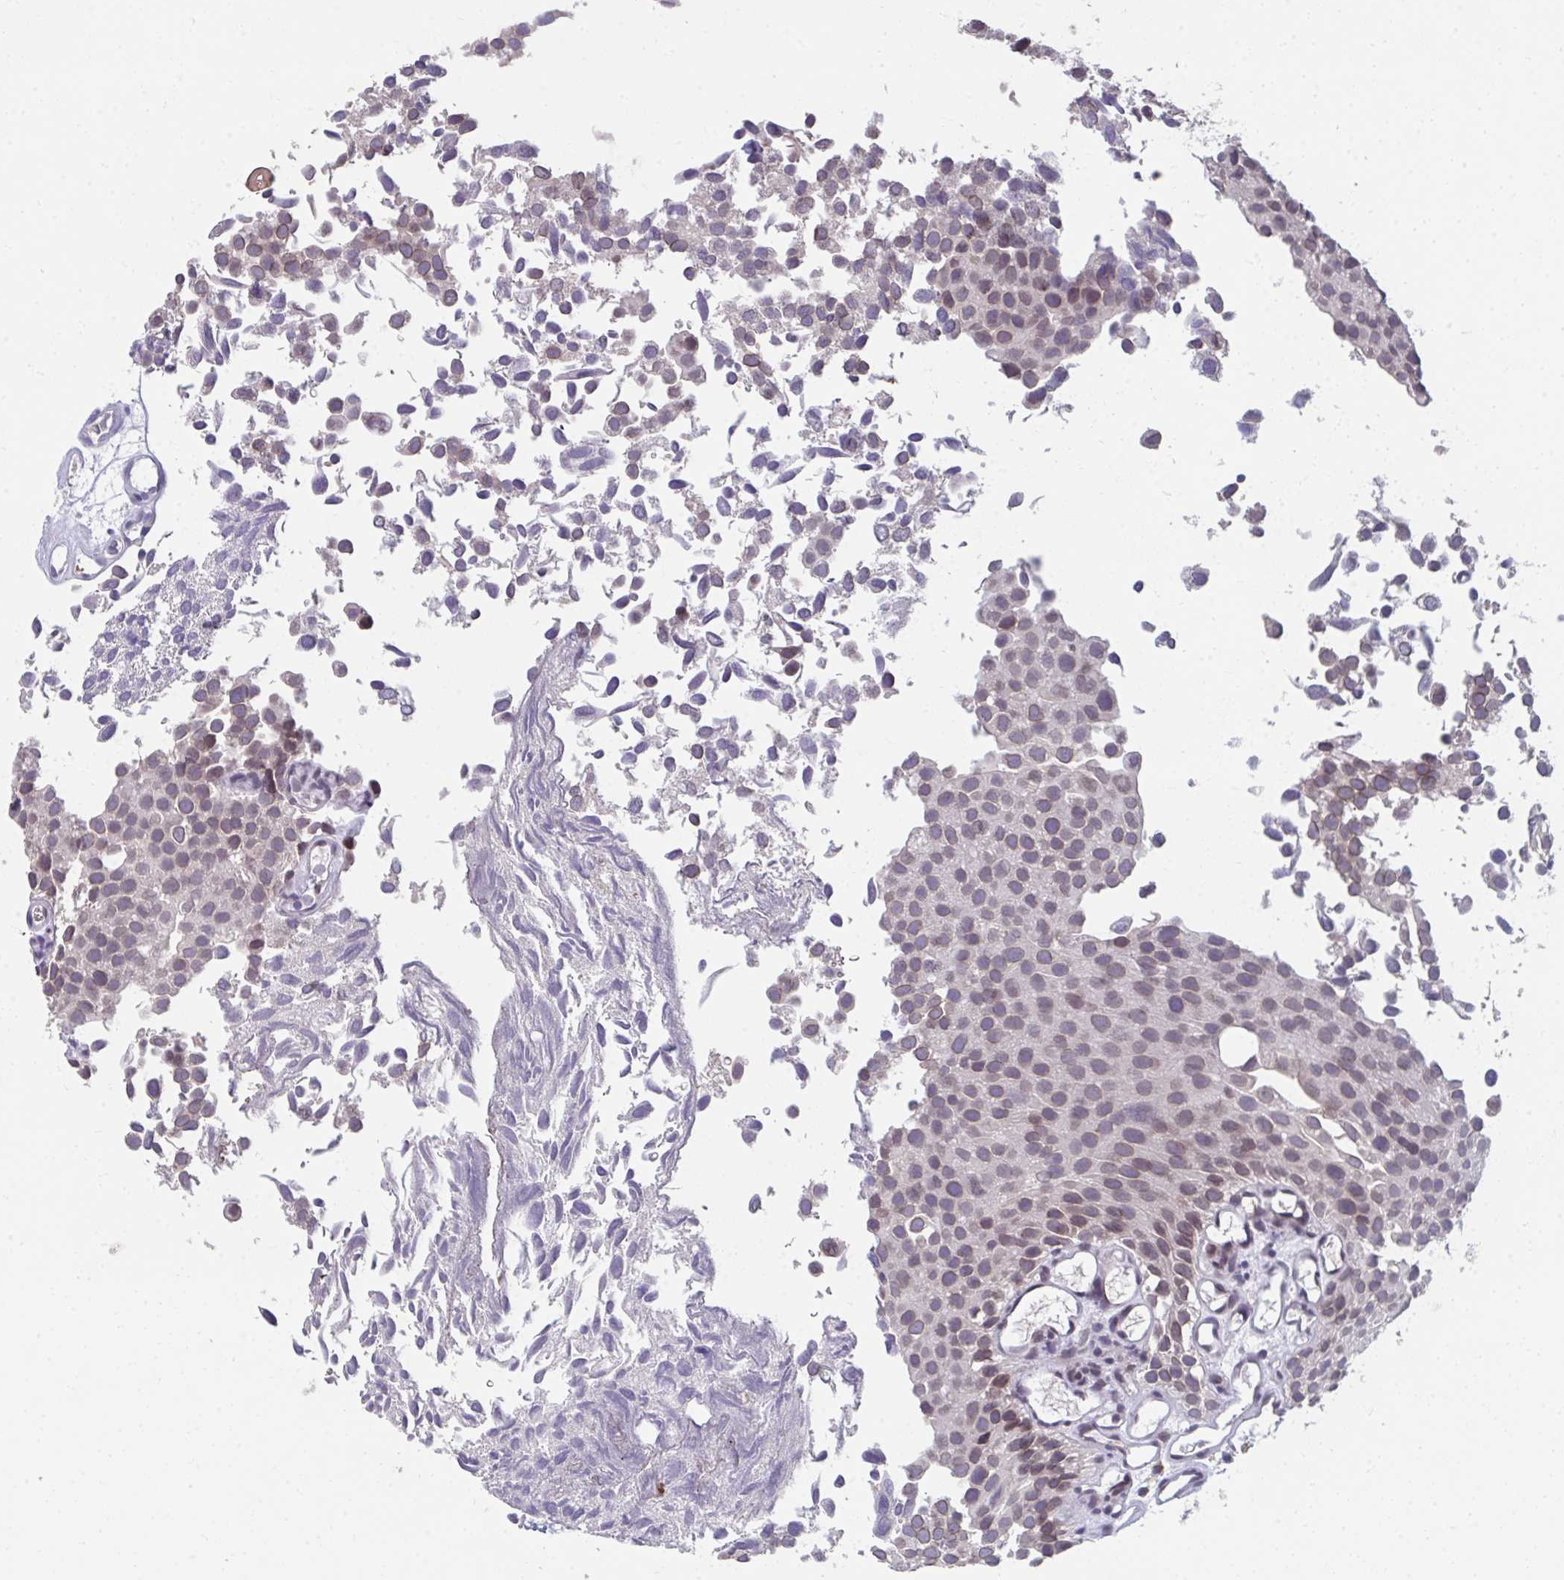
{"staining": {"intensity": "moderate", "quantity": "25%-75%", "location": "nuclear"}, "tissue": "urothelial cancer", "cell_type": "Tumor cells", "image_type": "cancer", "snomed": [{"axis": "morphology", "description": "Urothelial carcinoma, Low grade"}, {"axis": "topography", "description": "Urinary bladder"}], "caption": "Tumor cells demonstrate medium levels of moderate nuclear staining in about 25%-75% of cells in human urothelial cancer. The protein is stained brown, and the nuclei are stained in blue (DAB IHC with brightfield microscopy, high magnification).", "gene": "NUP133", "patient": {"sex": "male", "age": 88}}